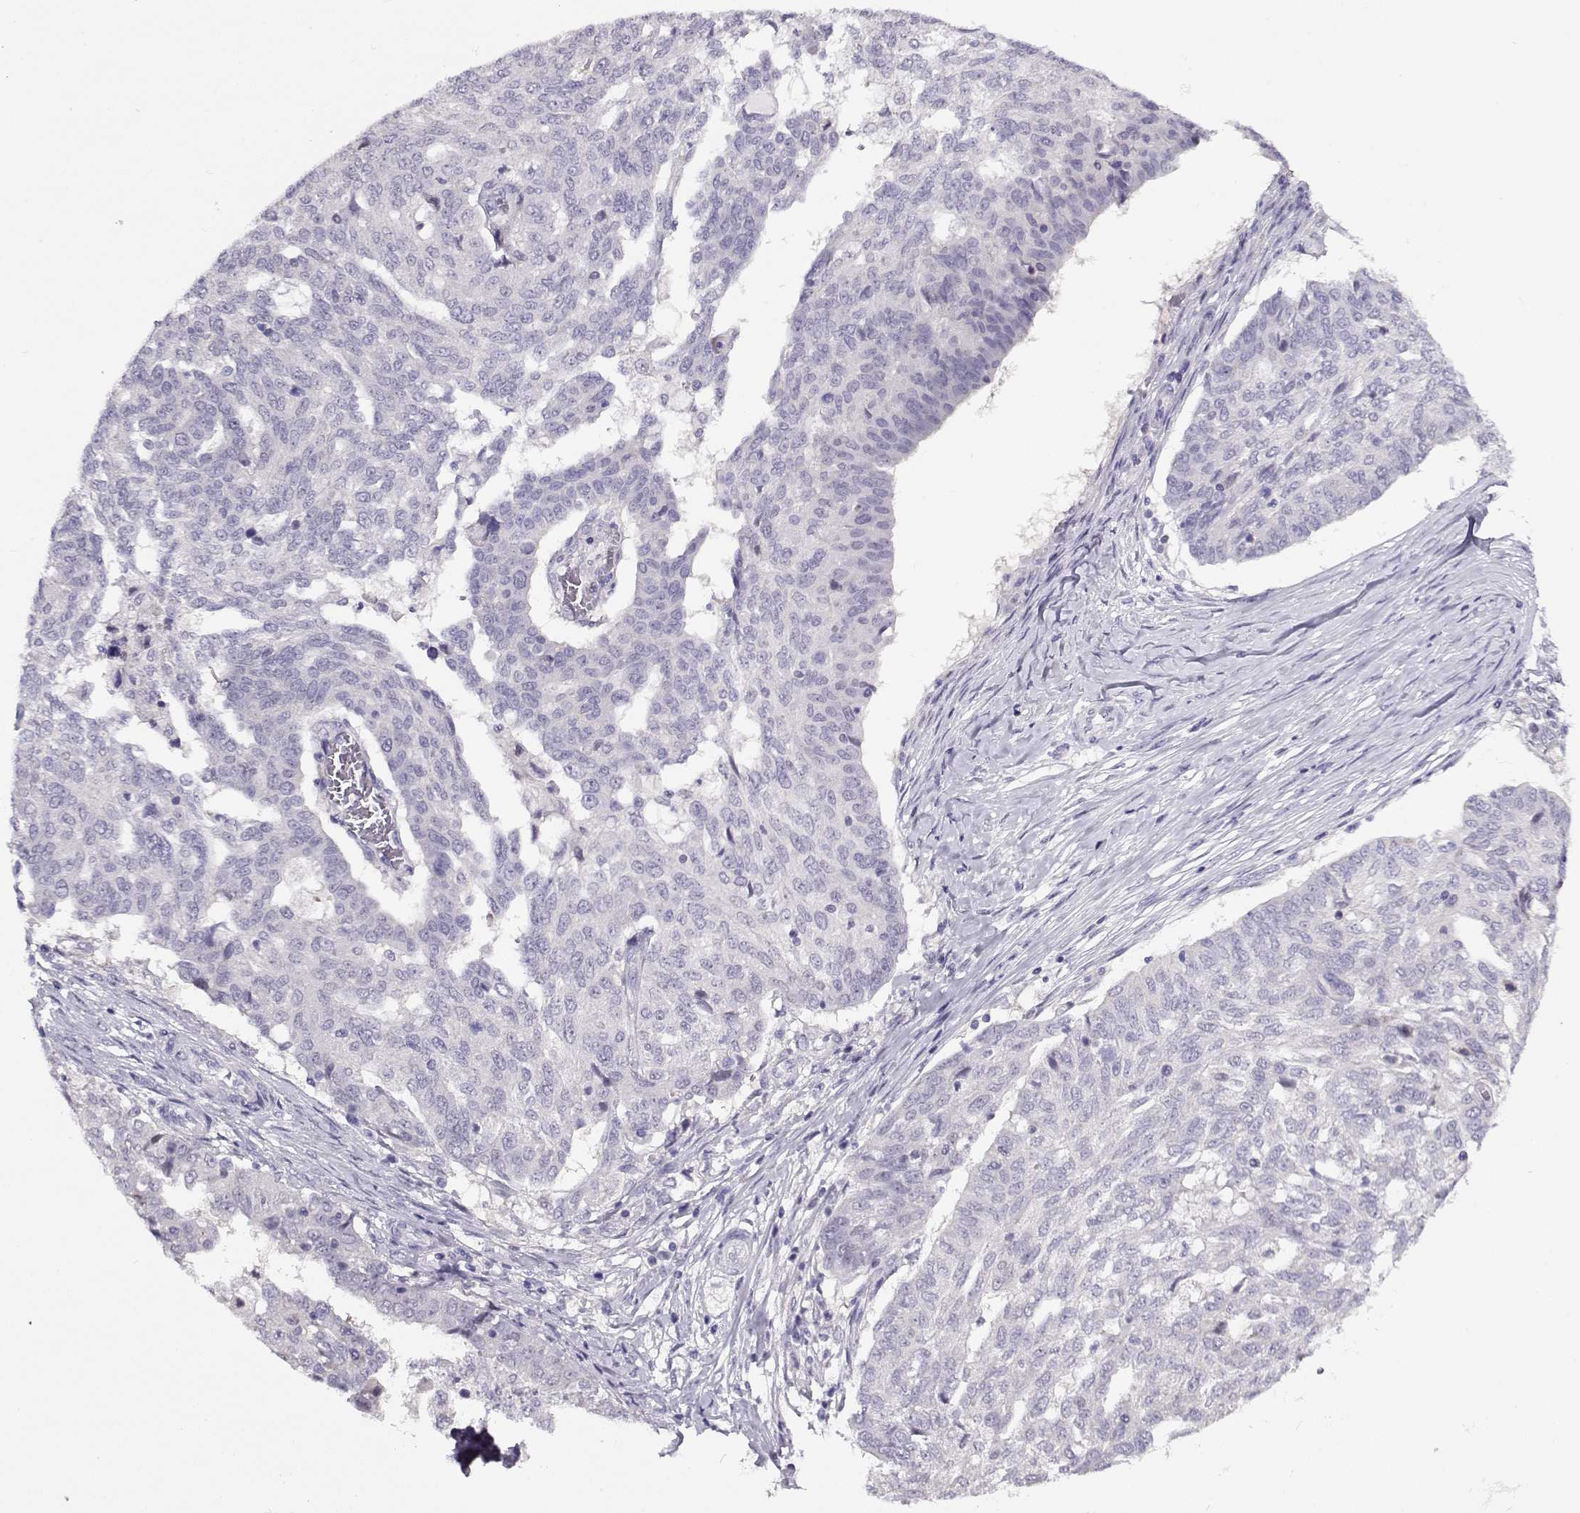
{"staining": {"intensity": "negative", "quantity": "none", "location": "none"}, "tissue": "ovarian cancer", "cell_type": "Tumor cells", "image_type": "cancer", "snomed": [{"axis": "morphology", "description": "Cystadenocarcinoma, serous, NOS"}, {"axis": "topography", "description": "Ovary"}], "caption": "Ovarian serous cystadenocarcinoma was stained to show a protein in brown. There is no significant positivity in tumor cells. (DAB immunohistochemistry (IHC), high magnification).", "gene": "FEZF1", "patient": {"sex": "female", "age": 67}}